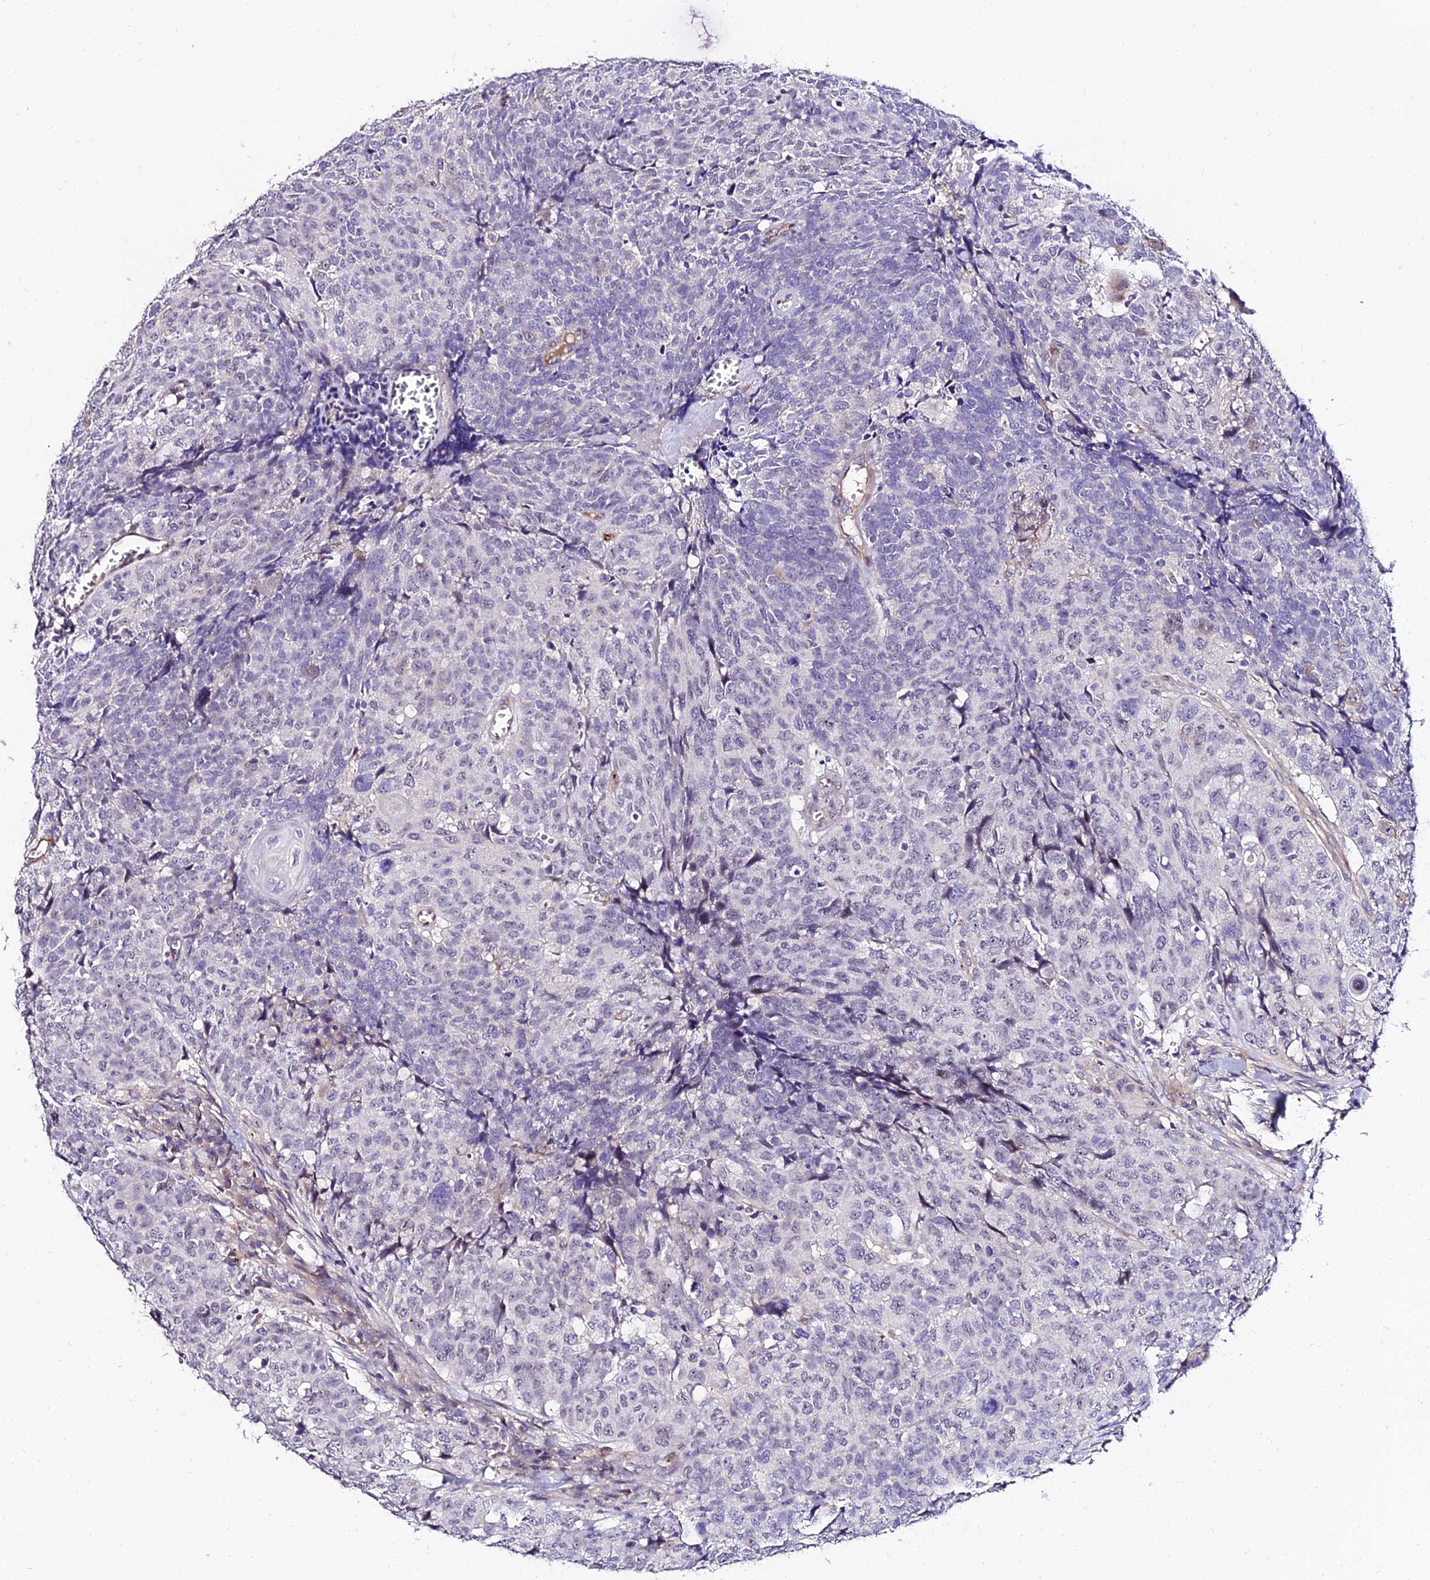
{"staining": {"intensity": "negative", "quantity": "none", "location": "none"}, "tissue": "head and neck cancer", "cell_type": "Tumor cells", "image_type": "cancer", "snomed": [{"axis": "morphology", "description": "Squamous cell carcinoma, NOS"}, {"axis": "topography", "description": "Head-Neck"}], "caption": "Head and neck squamous cell carcinoma was stained to show a protein in brown. There is no significant staining in tumor cells. (Immunohistochemistry (ihc), brightfield microscopy, high magnification).", "gene": "ALDH3B2", "patient": {"sex": "male", "age": 66}}